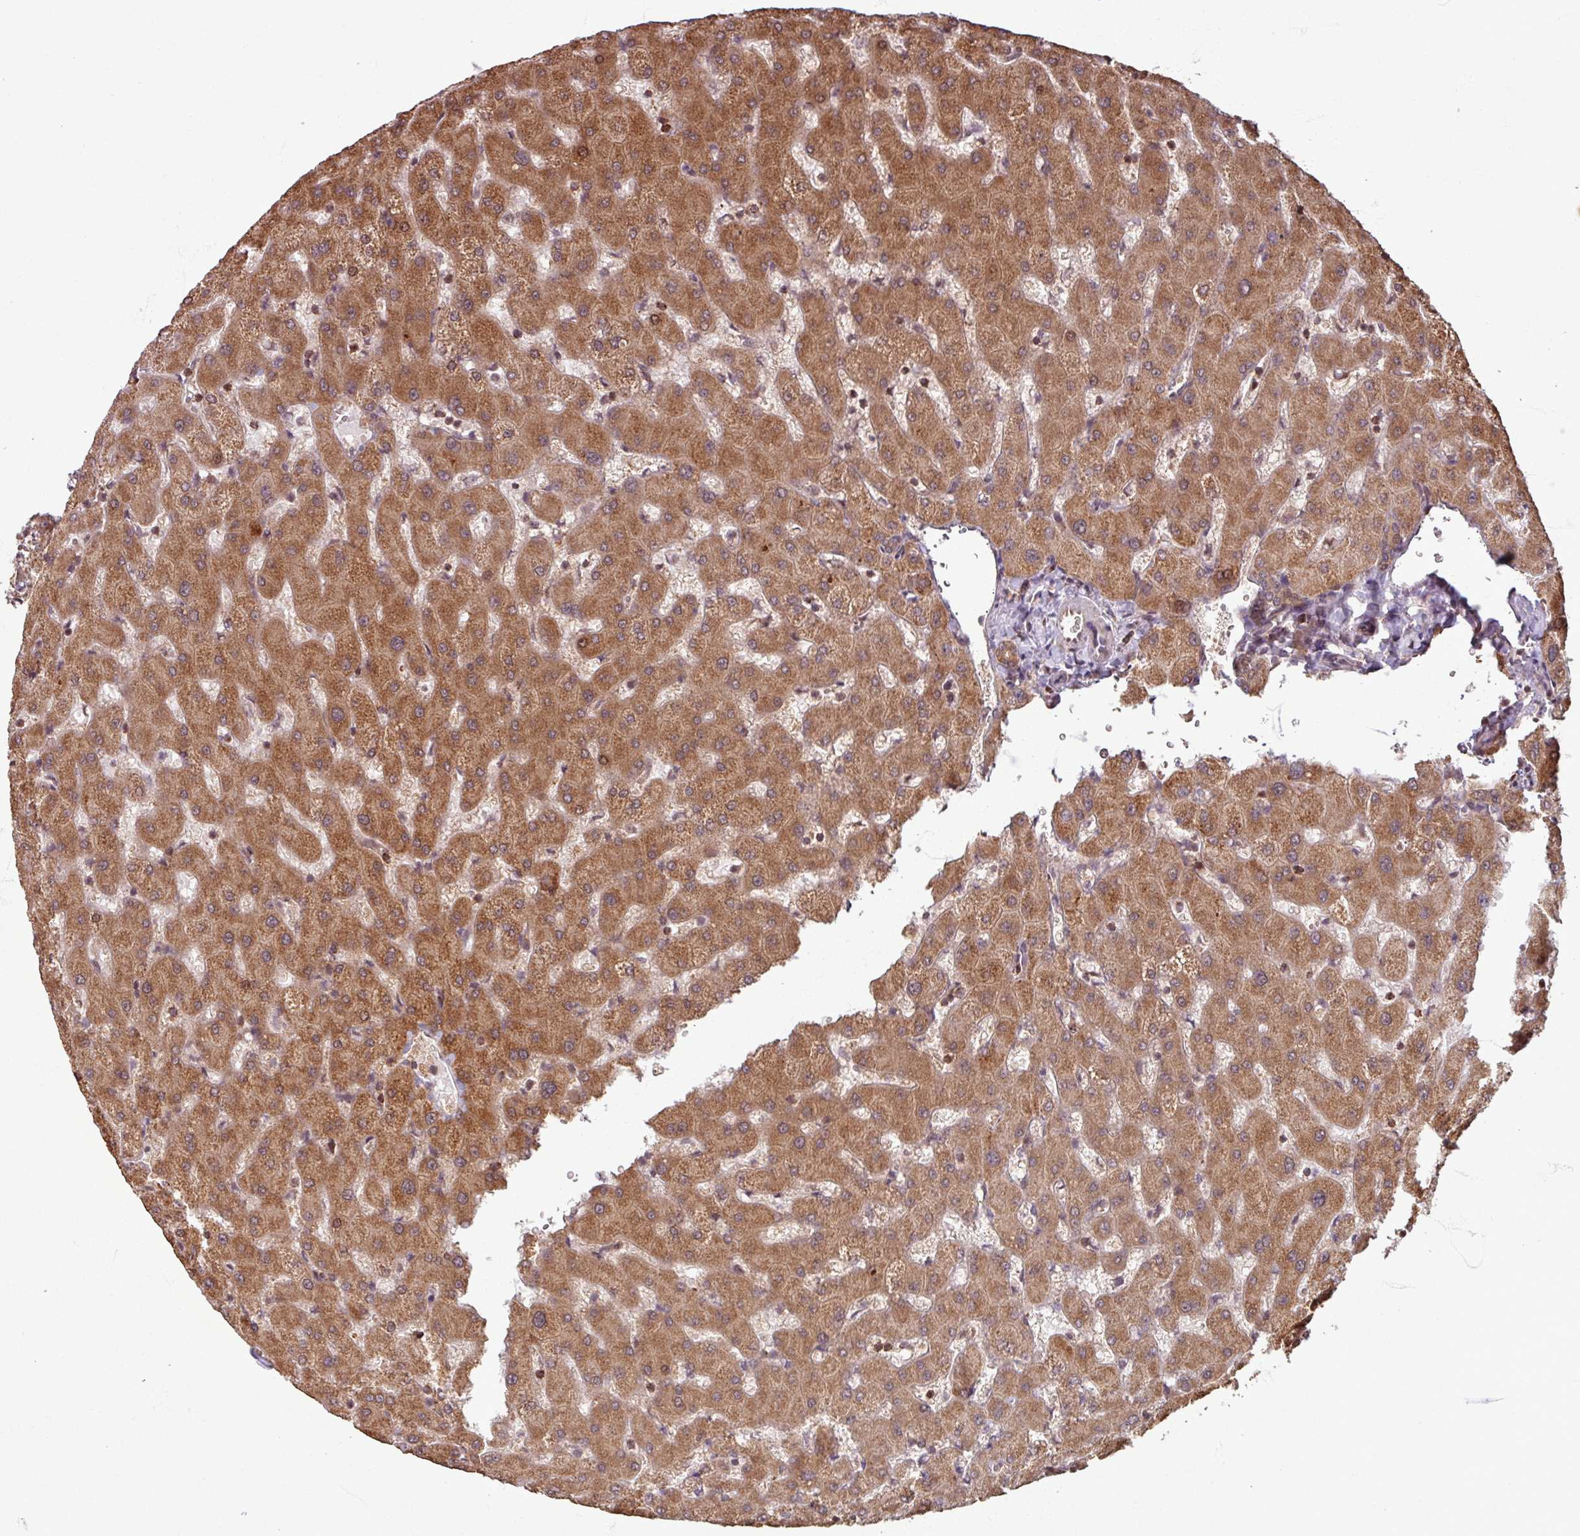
{"staining": {"intensity": "moderate", "quantity": ">75%", "location": "cytoplasmic/membranous,nuclear"}, "tissue": "liver", "cell_type": "Cholangiocytes", "image_type": "normal", "snomed": [{"axis": "morphology", "description": "Normal tissue, NOS"}, {"axis": "topography", "description": "Liver"}], "caption": "This is an image of immunohistochemistry staining of normal liver, which shows moderate expression in the cytoplasmic/membranous,nuclear of cholangiocytes.", "gene": "OR6B1", "patient": {"sex": "female", "age": 63}}